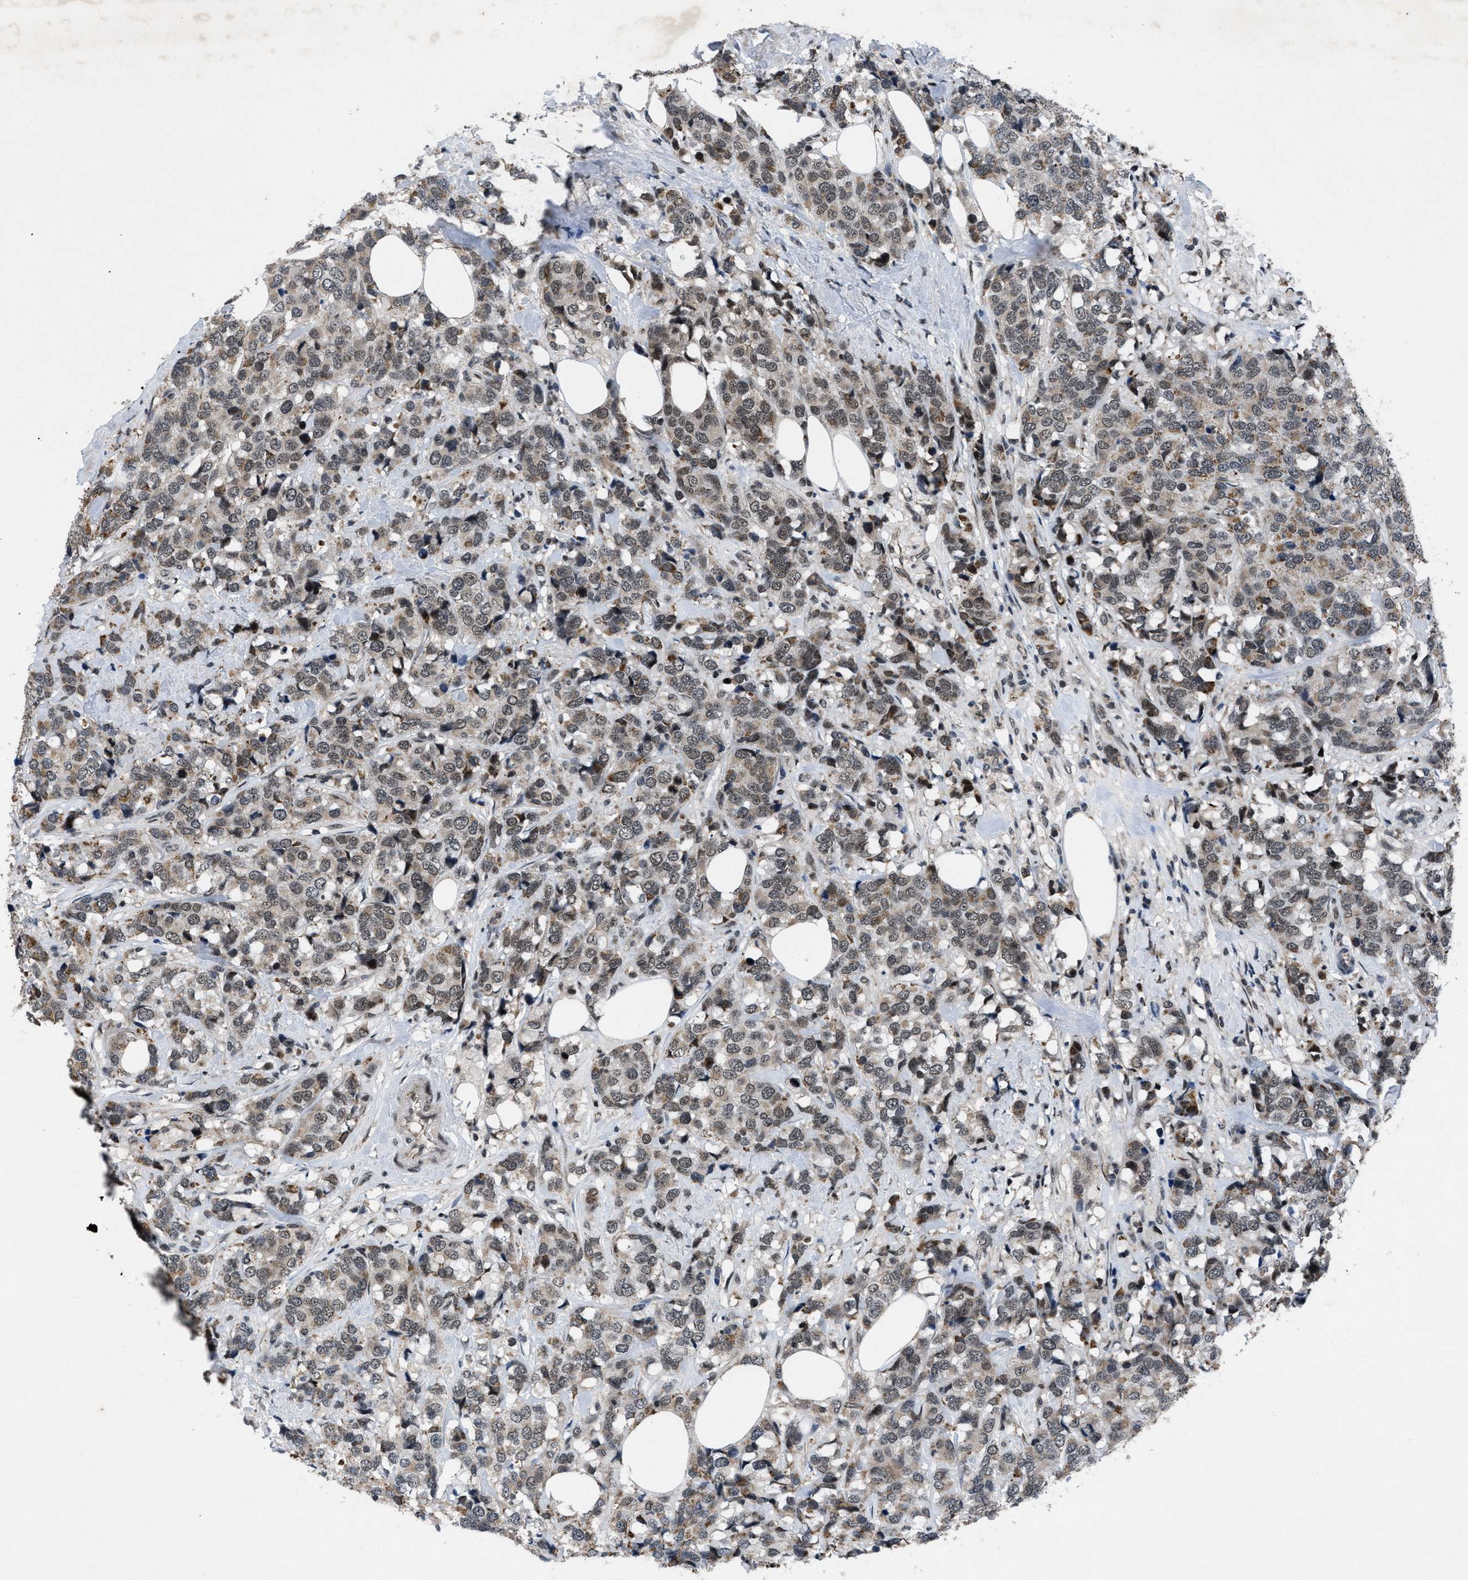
{"staining": {"intensity": "weak", "quantity": "25%-75%", "location": "cytoplasmic/membranous,nuclear"}, "tissue": "breast cancer", "cell_type": "Tumor cells", "image_type": "cancer", "snomed": [{"axis": "morphology", "description": "Lobular carcinoma"}, {"axis": "topography", "description": "Breast"}], "caption": "Weak cytoplasmic/membranous and nuclear positivity is seen in about 25%-75% of tumor cells in breast cancer.", "gene": "ZNHIT1", "patient": {"sex": "female", "age": 59}}